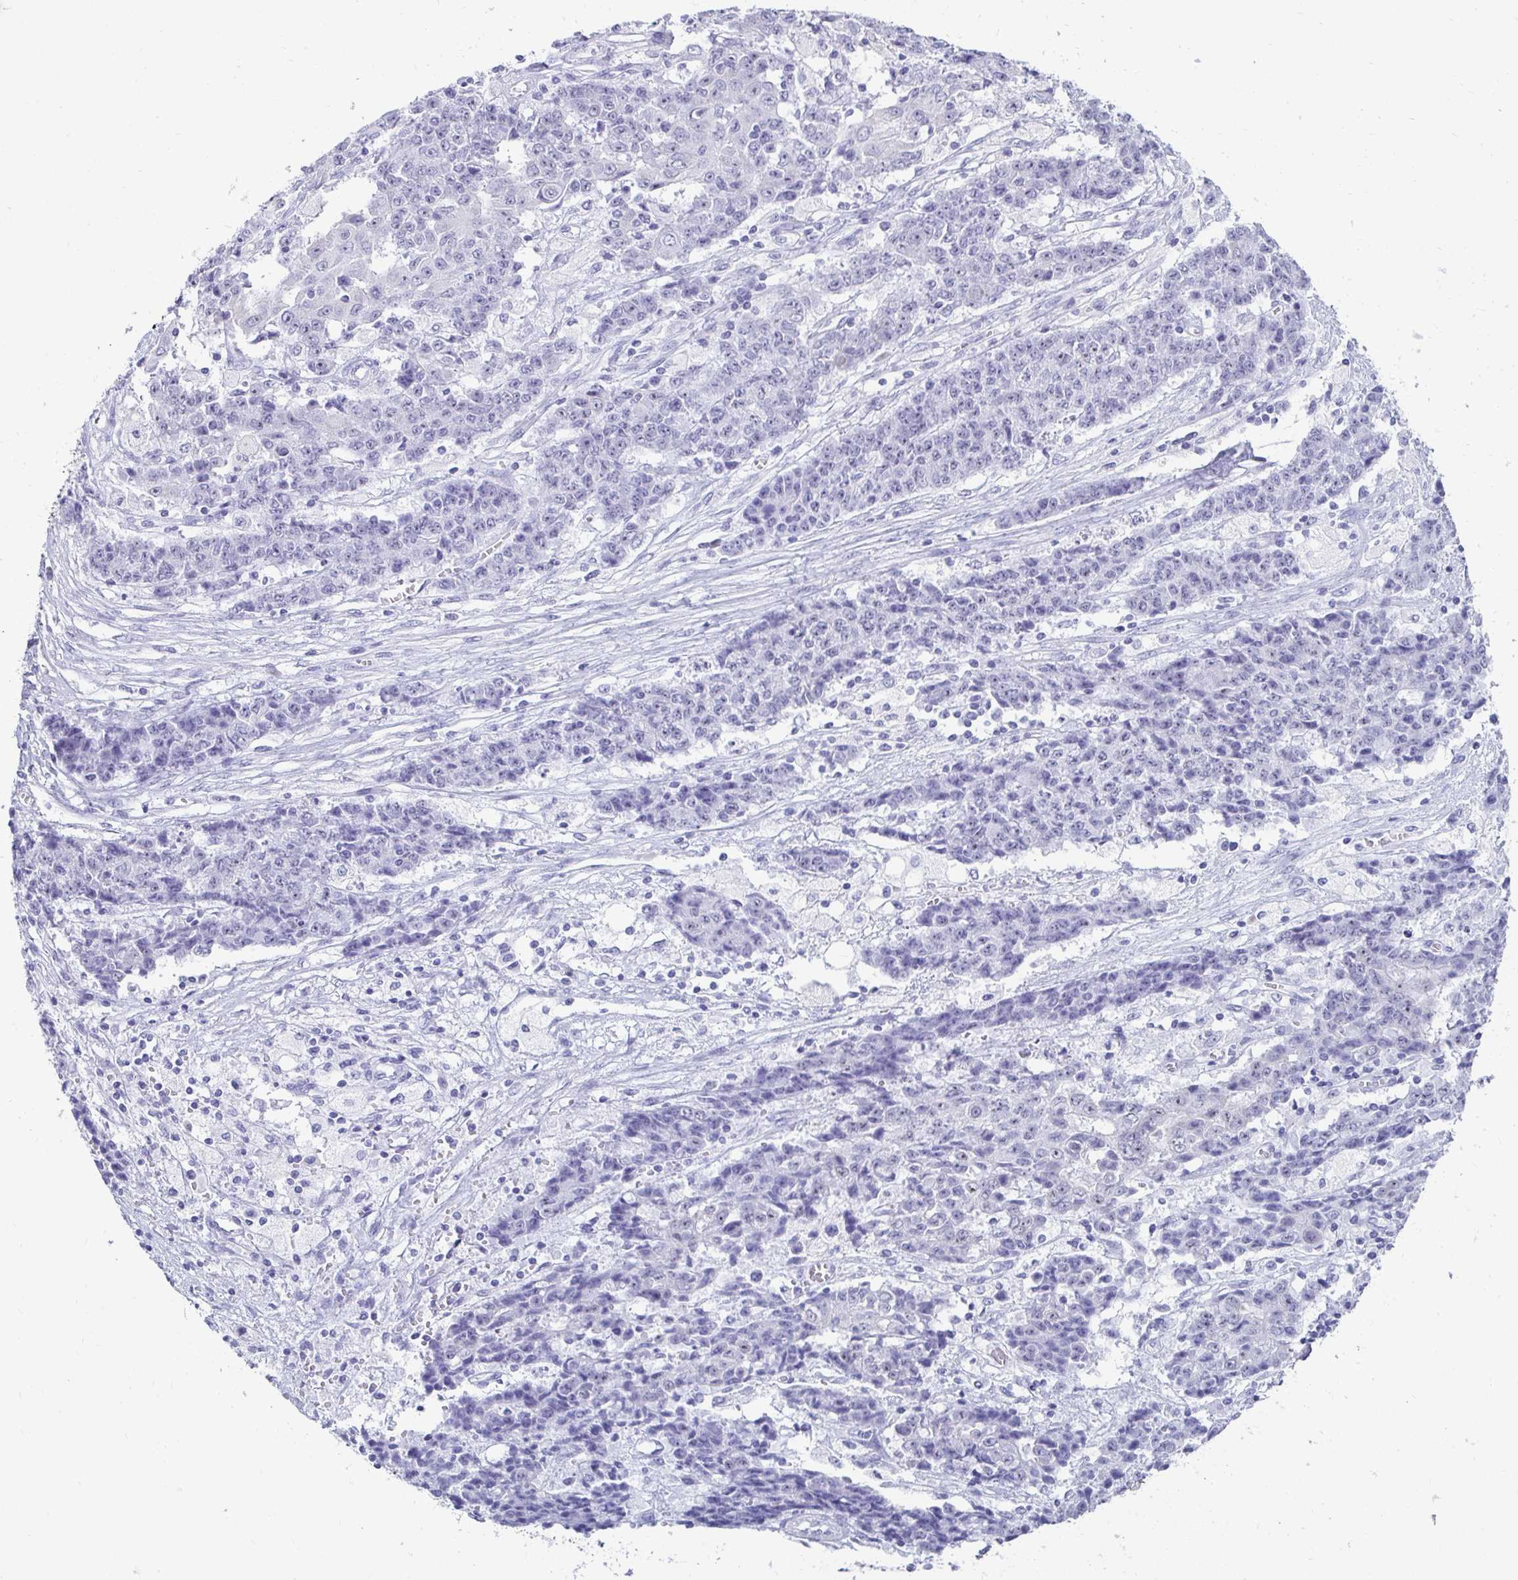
{"staining": {"intensity": "negative", "quantity": "none", "location": "none"}, "tissue": "ovarian cancer", "cell_type": "Tumor cells", "image_type": "cancer", "snomed": [{"axis": "morphology", "description": "Carcinoma, endometroid"}, {"axis": "topography", "description": "Ovary"}], "caption": "Immunohistochemical staining of human ovarian endometroid carcinoma reveals no significant expression in tumor cells.", "gene": "CST6", "patient": {"sex": "female", "age": 42}}